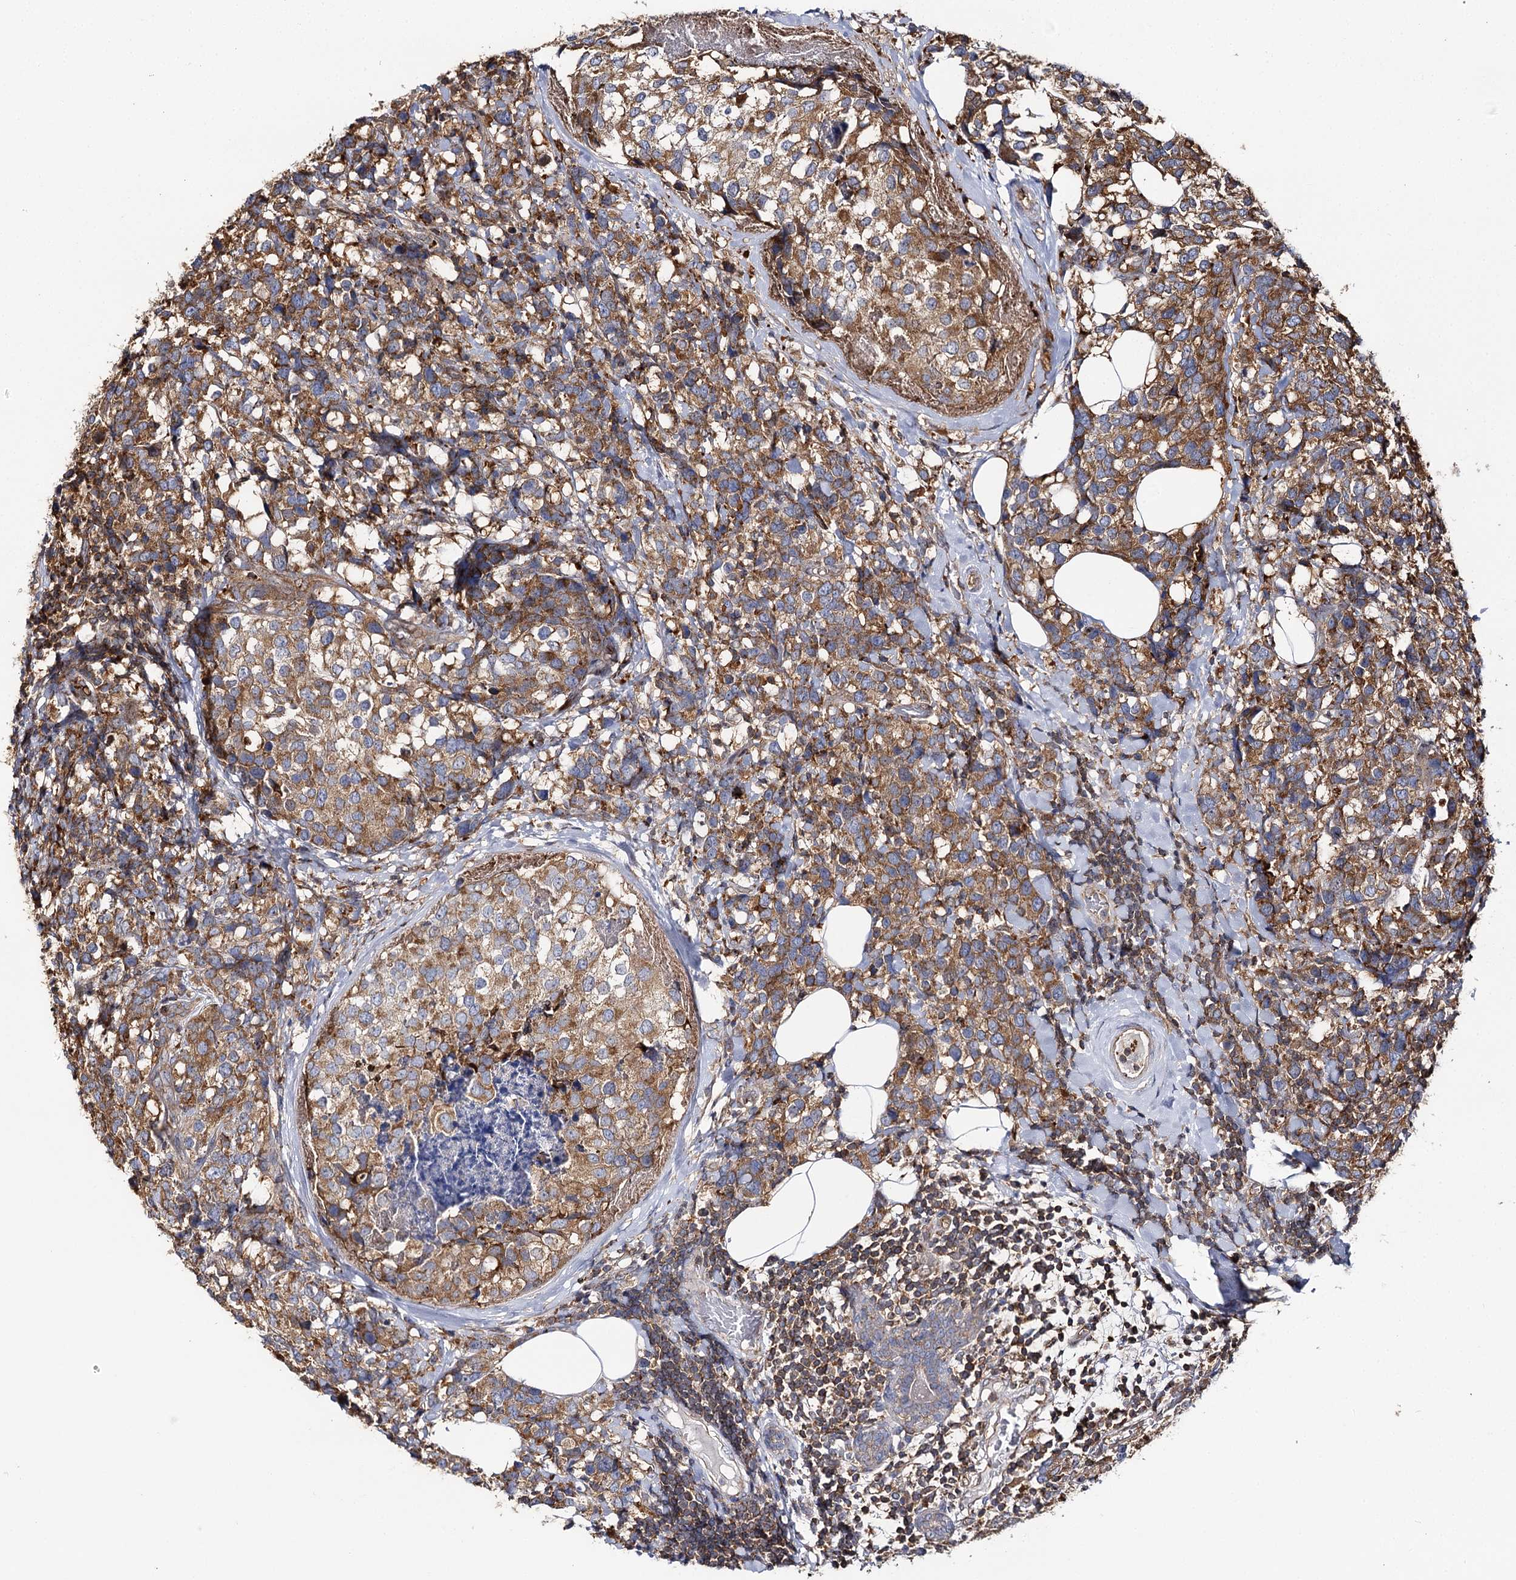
{"staining": {"intensity": "moderate", "quantity": ">75%", "location": "cytoplasmic/membranous"}, "tissue": "breast cancer", "cell_type": "Tumor cells", "image_type": "cancer", "snomed": [{"axis": "morphology", "description": "Lobular carcinoma"}, {"axis": "topography", "description": "Breast"}], "caption": "Protein analysis of breast cancer (lobular carcinoma) tissue exhibits moderate cytoplasmic/membranous expression in approximately >75% of tumor cells. (Stains: DAB (3,3'-diaminobenzidine) in brown, nuclei in blue, Microscopy: brightfield microscopy at high magnification).", "gene": "SEC24B", "patient": {"sex": "female", "age": 59}}